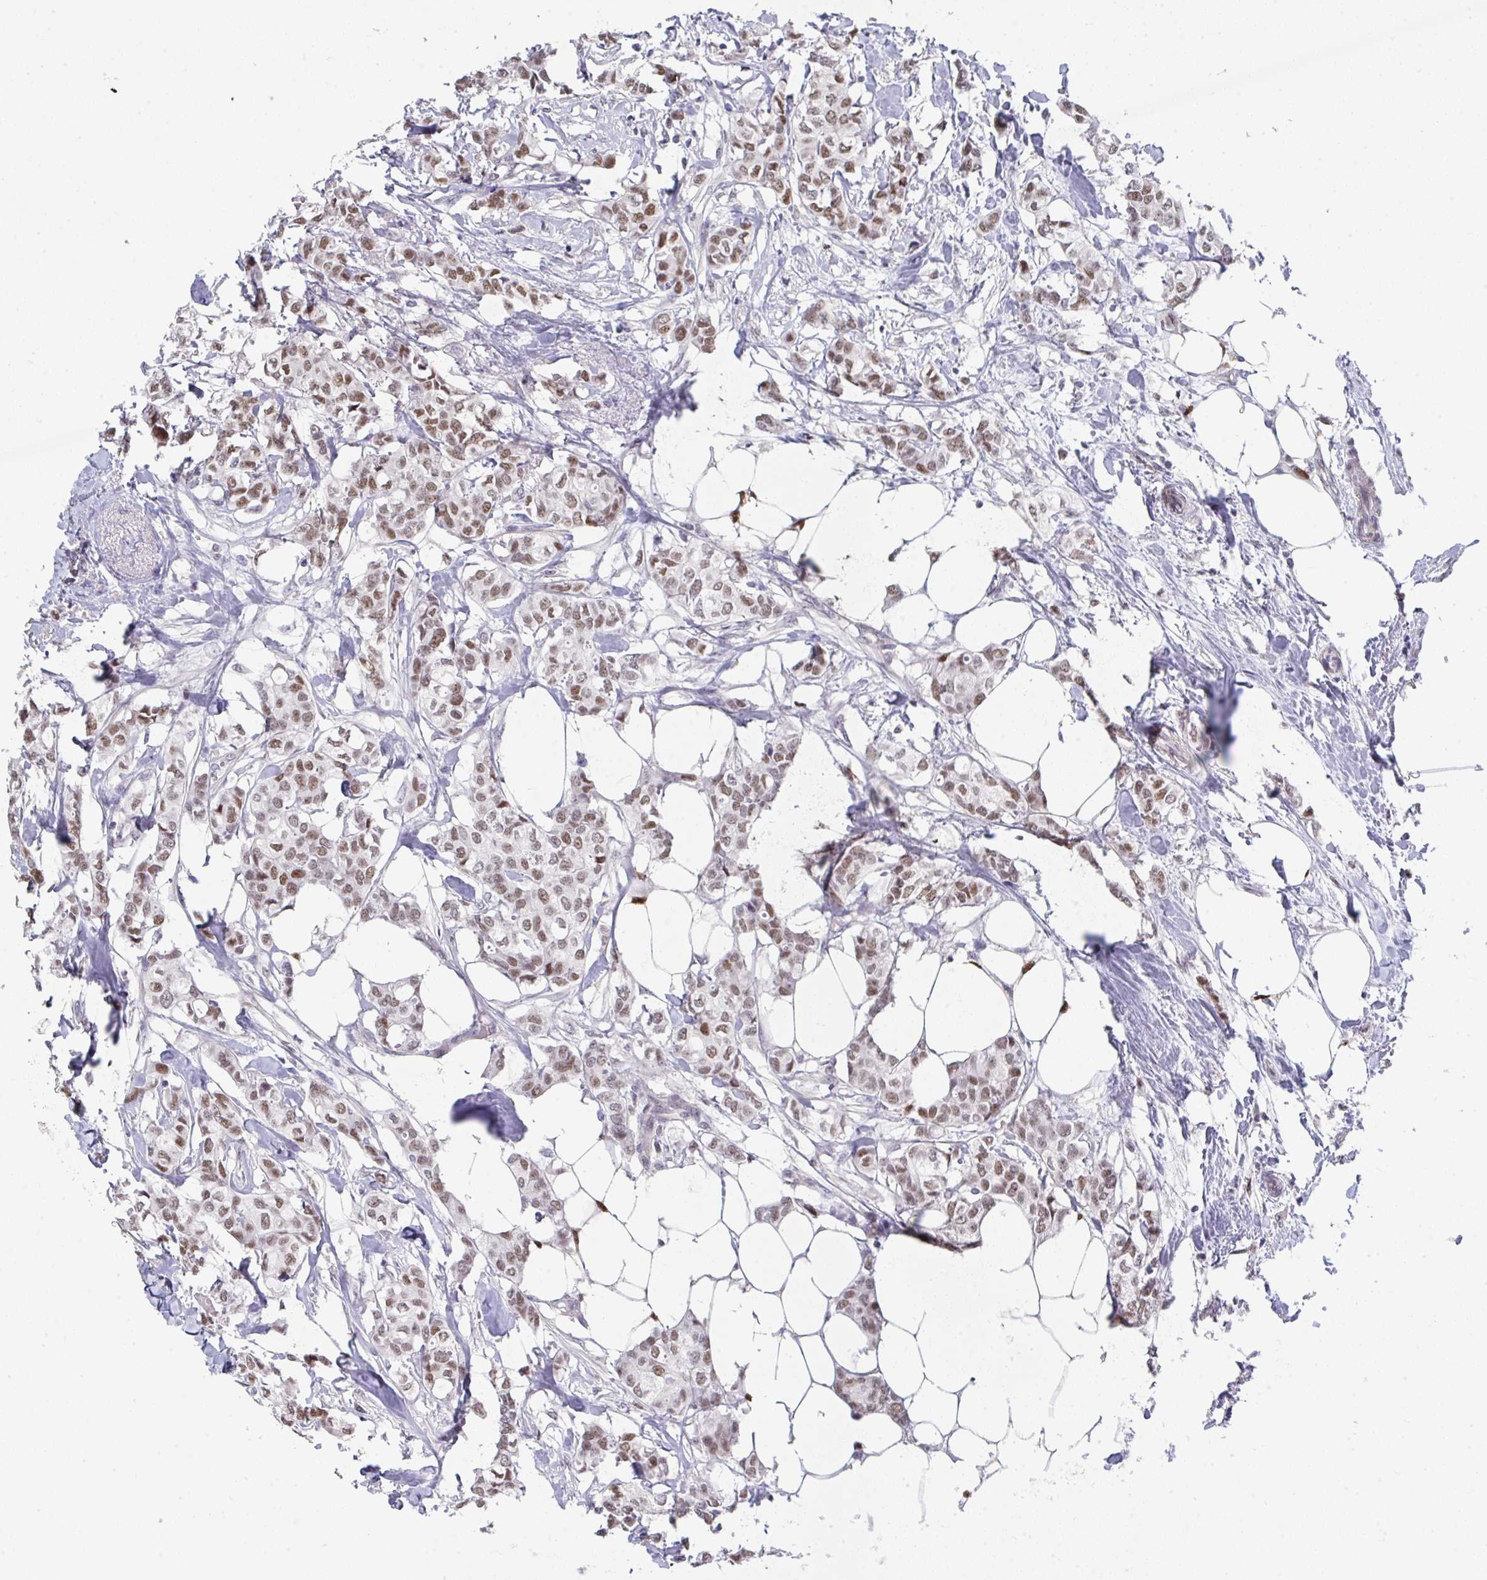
{"staining": {"intensity": "moderate", "quantity": ">75%", "location": "nuclear"}, "tissue": "breast cancer", "cell_type": "Tumor cells", "image_type": "cancer", "snomed": [{"axis": "morphology", "description": "Duct carcinoma"}, {"axis": "topography", "description": "Breast"}], "caption": "Breast cancer (infiltrating ductal carcinoma) tissue demonstrates moderate nuclear staining in about >75% of tumor cells", "gene": "JDP2", "patient": {"sex": "female", "age": 62}}